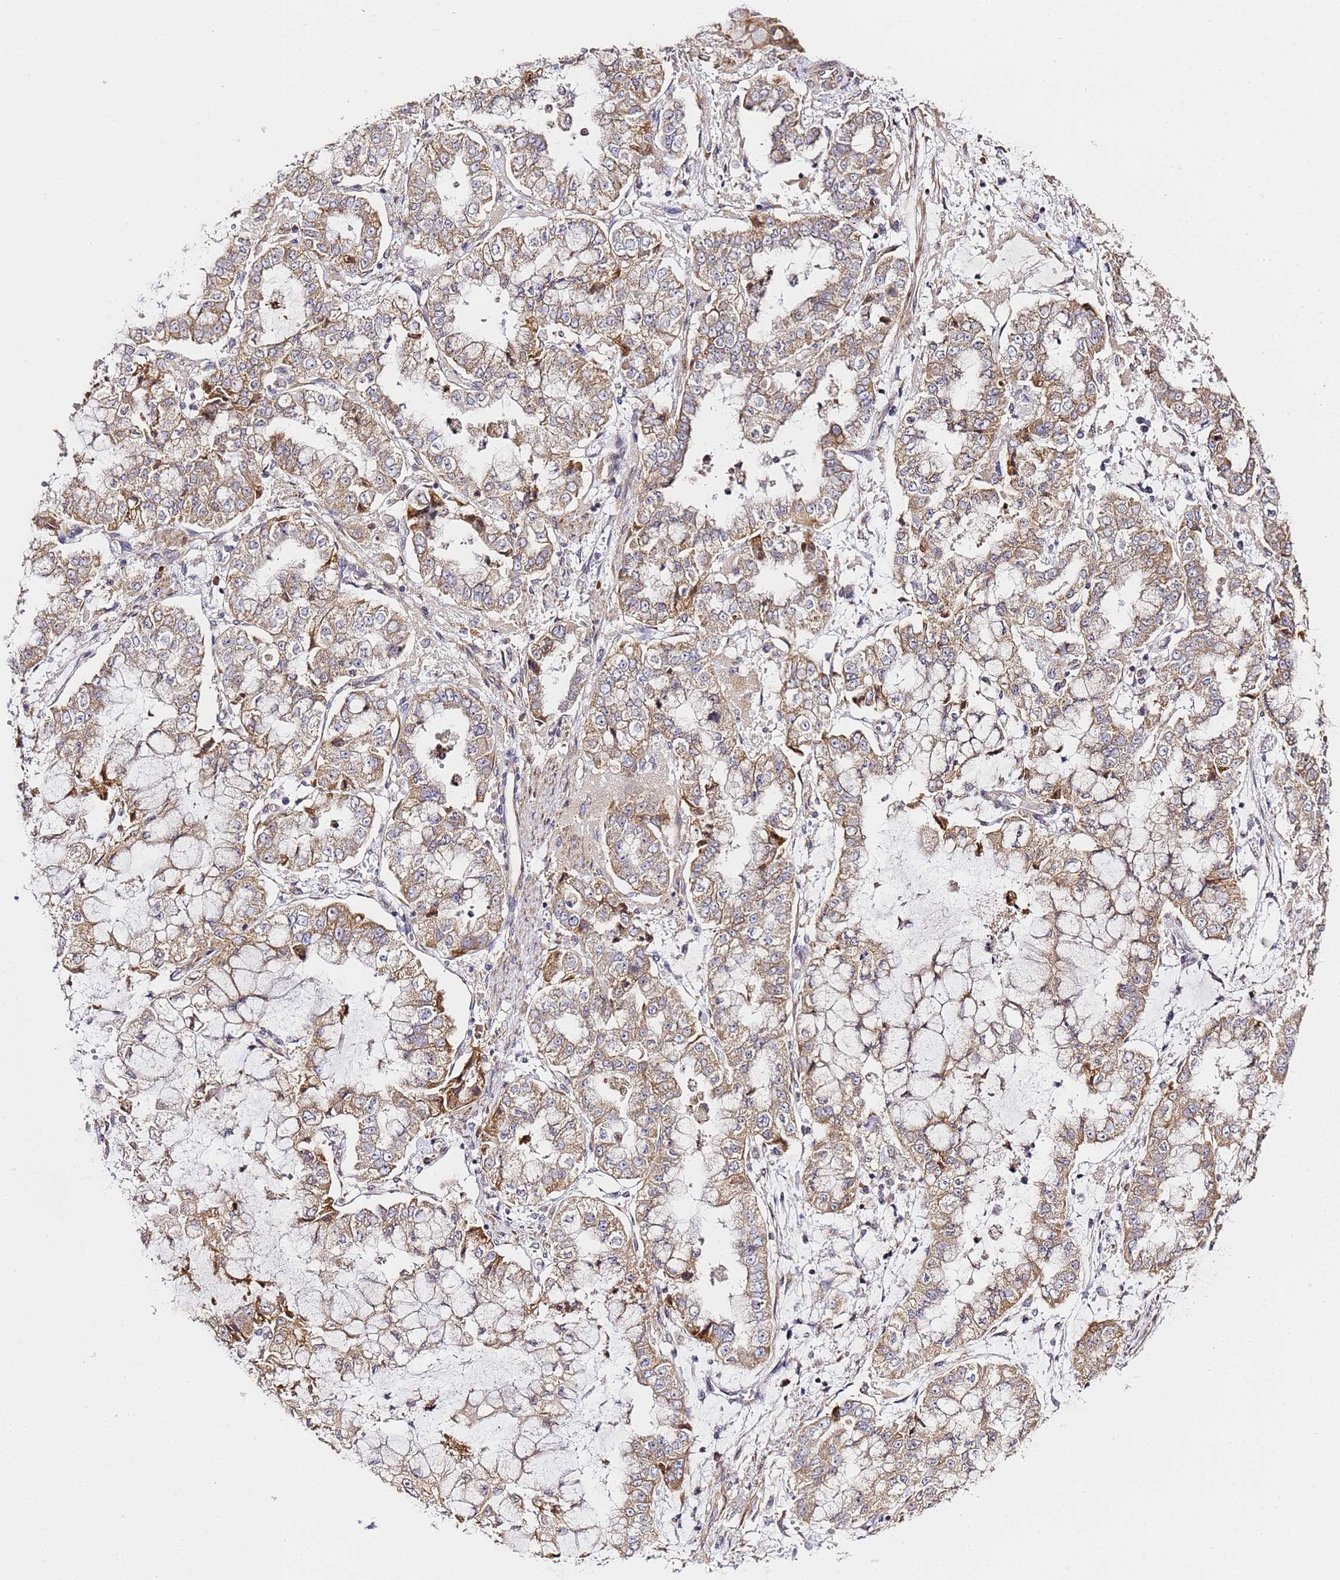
{"staining": {"intensity": "moderate", "quantity": ">75%", "location": "cytoplasmic/membranous"}, "tissue": "stomach cancer", "cell_type": "Tumor cells", "image_type": "cancer", "snomed": [{"axis": "morphology", "description": "Adenocarcinoma, NOS"}, {"axis": "topography", "description": "Stomach"}], "caption": "IHC (DAB (3,3'-diaminobenzidine)) staining of stomach cancer displays moderate cytoplasmic/membranous protein positivity in approximately >75% of tumor cells. Nuclei are stained in blue.", "gene": "RPL13A", "patient": {"sex": "male", "age": 76}}